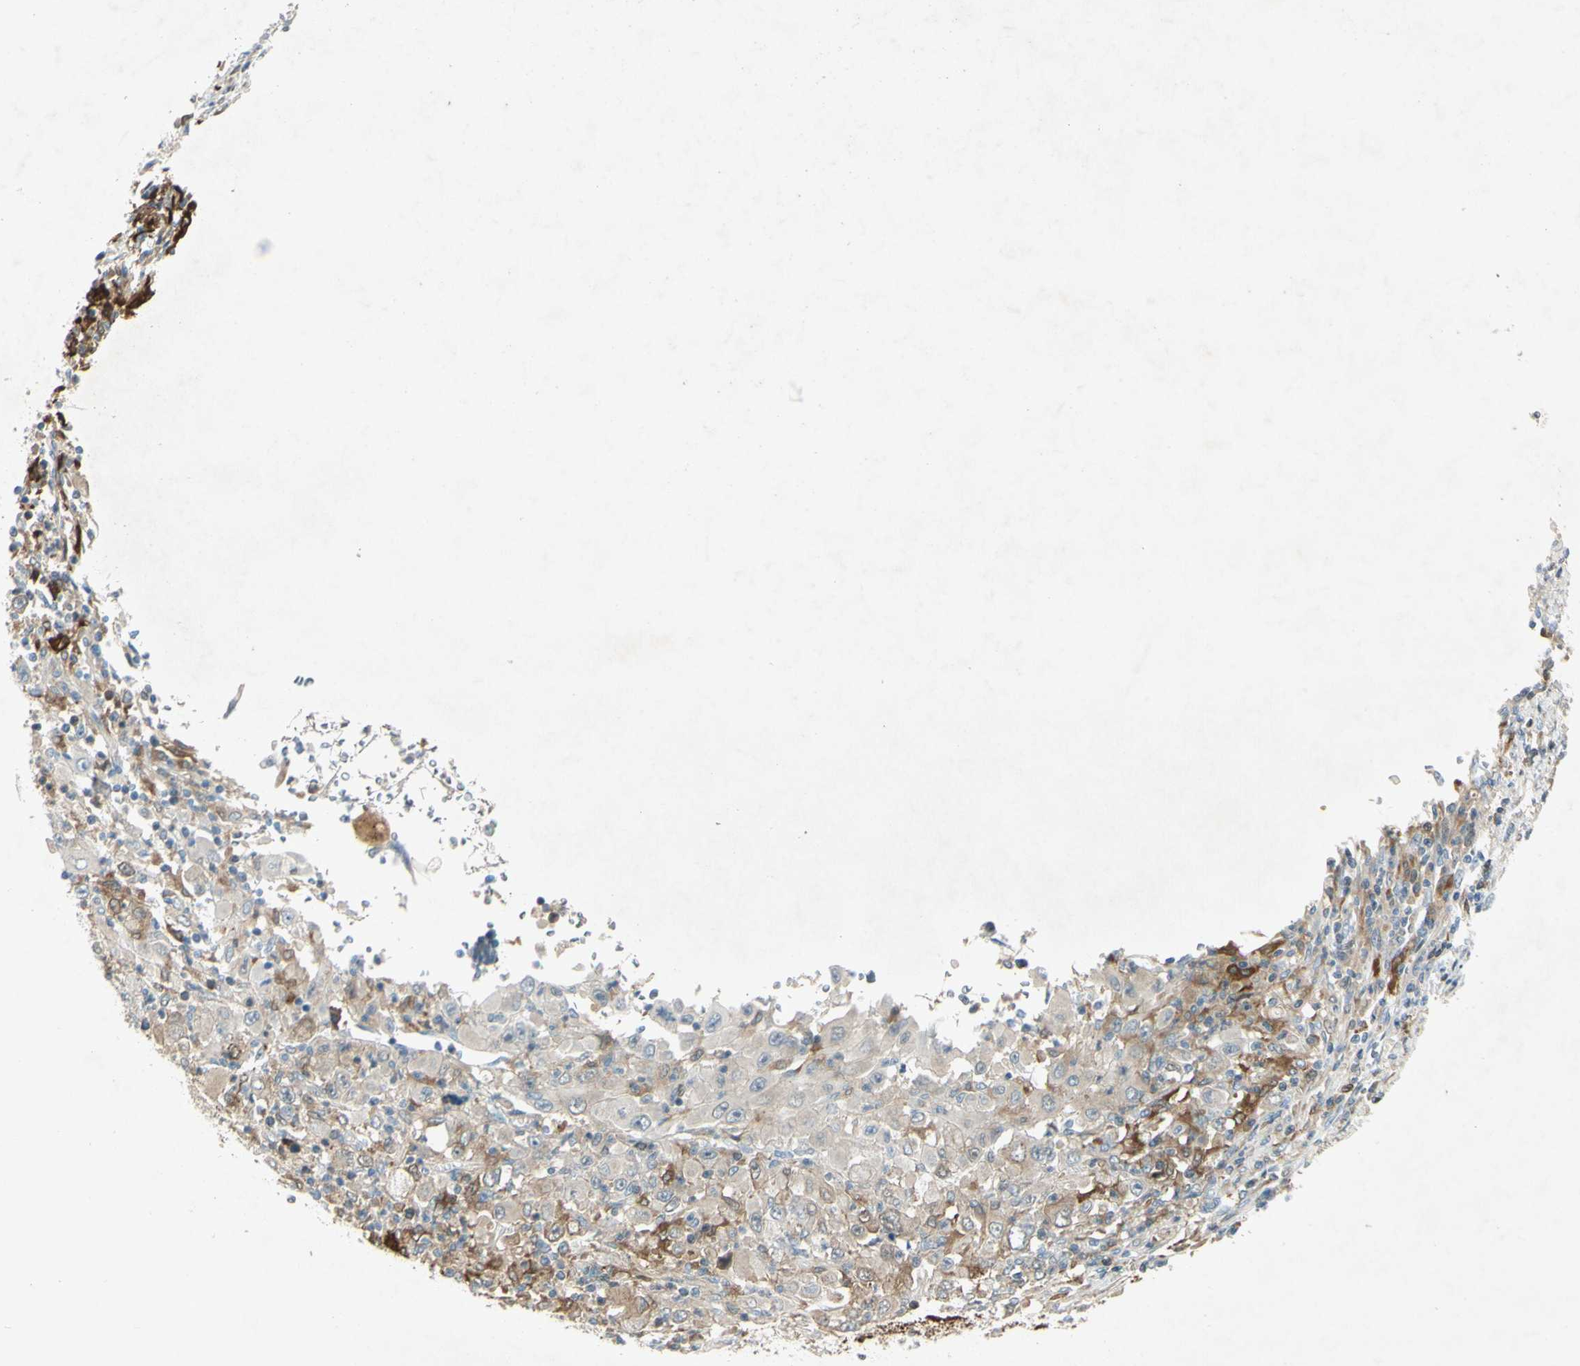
{"staining": {"intensity": "strong", "quantity": "25%-75%", "location": "cytoplasmic/membranous"}, "tissue": "melanoma", "cell_type": "Tumor cells", "image_type": "cancer", "snomed": [{"axis": "morphology", "description": "Malignant melanoma, Metastatic site"}, {"axis": "topography", "description": "Skin"}], "caption": "DAB (3,3'-diaminobenzidine) immunohistochemical staining of human melanoma reveals strong cytoplasmic/membranous protein staining in about 25%-75% of tumor cells. (DAB IHC, brown staining for protein, blue staining for nuclei).", "gene": "C1orf159", "patient": {"sex": "female", "age": 56}}